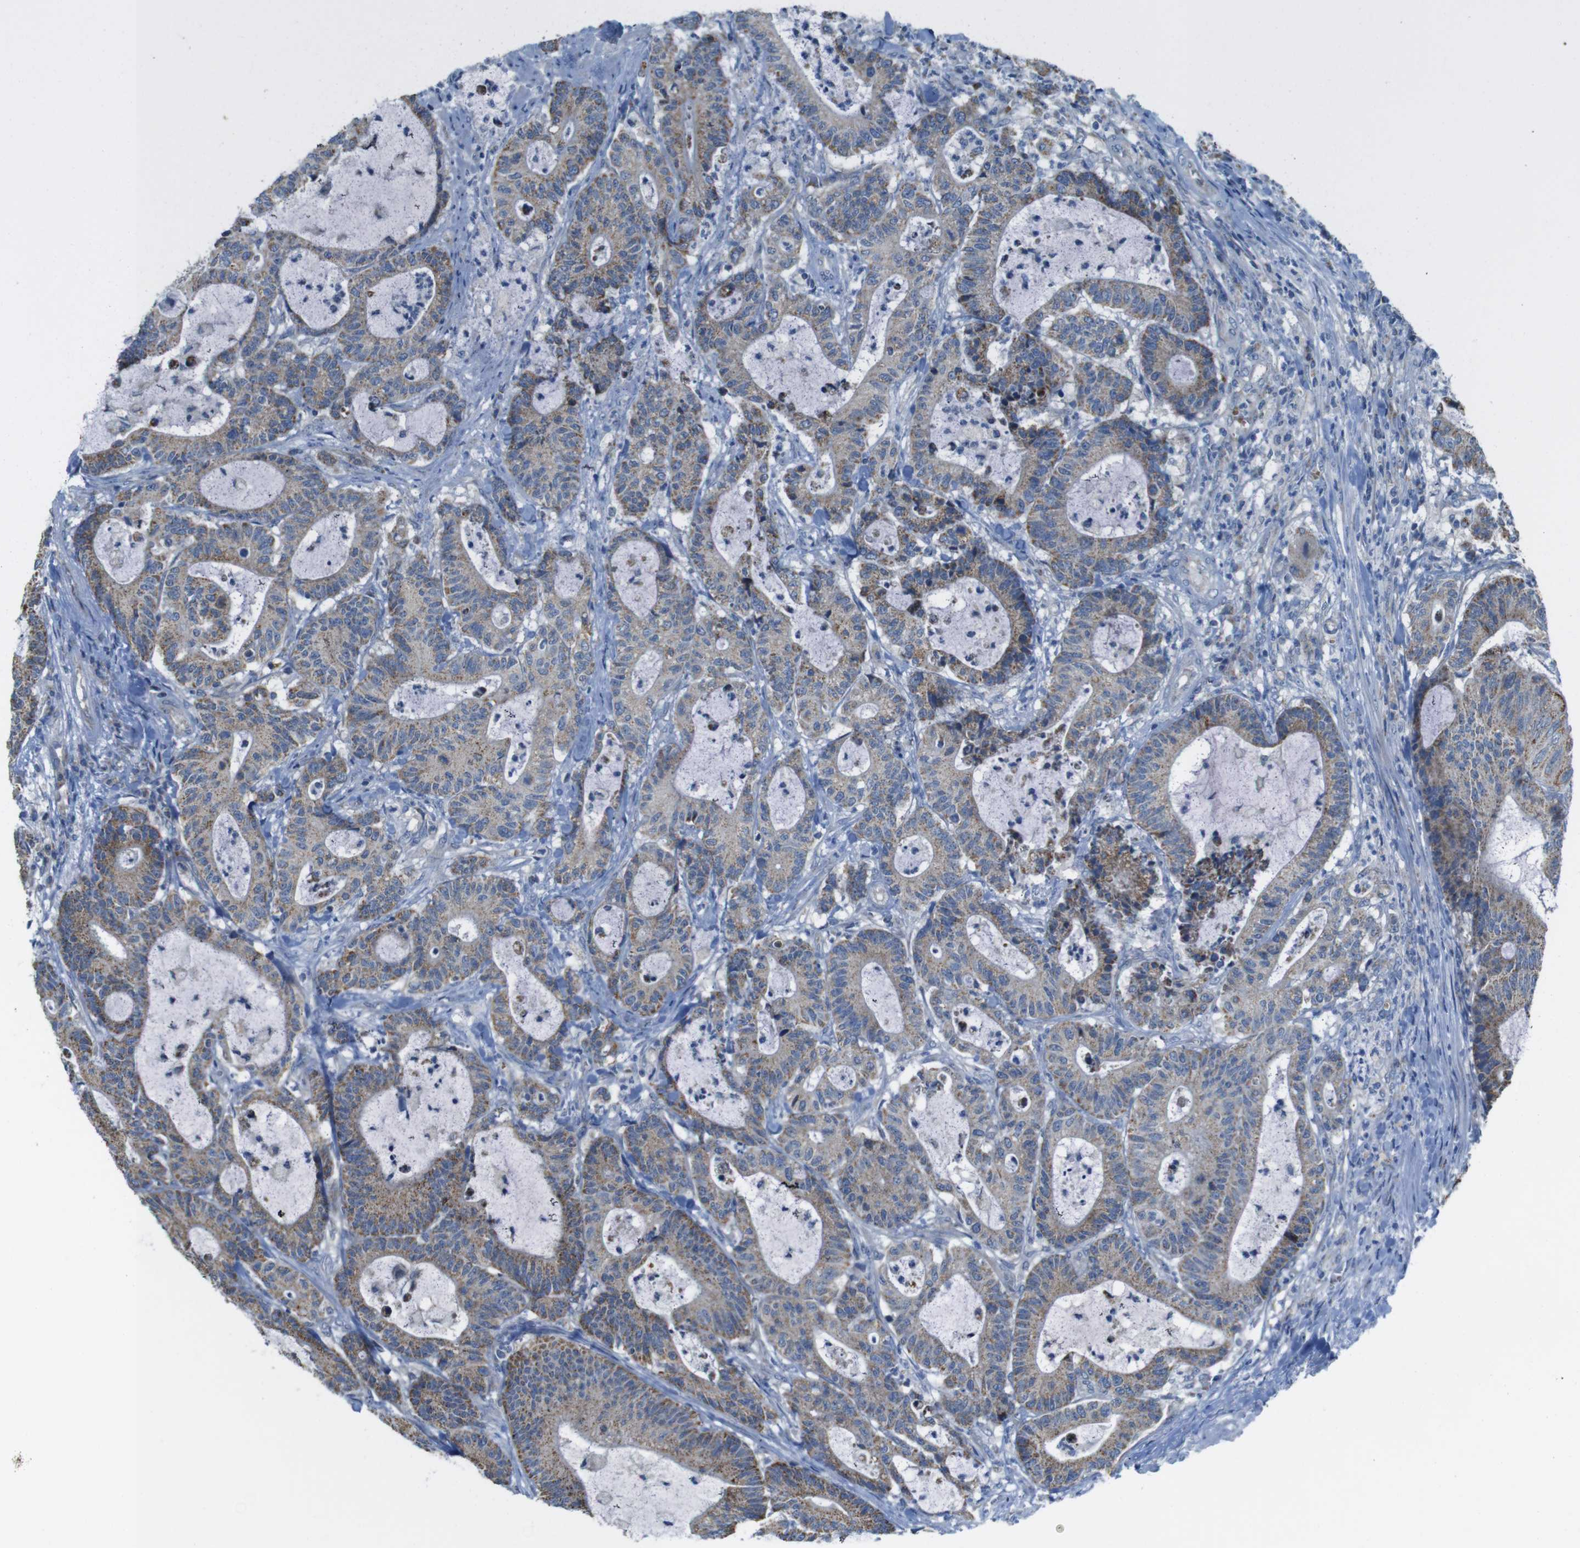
{"staining": {"intensity": "weak", "quantity": ">75%", "location": "cytoplasmic/membranous"}, "tissue": "colorectal cancer", "cell_type": "Tumor cells", "image_type": "cancer", "snomed": [{"axis": "morphology", "description": "Adenocarcinoma, NOS"}, {"axis": "topography", "description": "Colon"}], "caption": "Protein staining of adenocarcinoma (colorectal) tissue exhibits weak cytoplasmic/membranous positivity in approximately >75% of tumor cells. The staining is performed using DAB brown chromogen to label protein expression. The nuclei are counter-stained blue using hematoxylin.", "gene": "MARCHF1", "patient": {"sex": "female", "age": 84}}